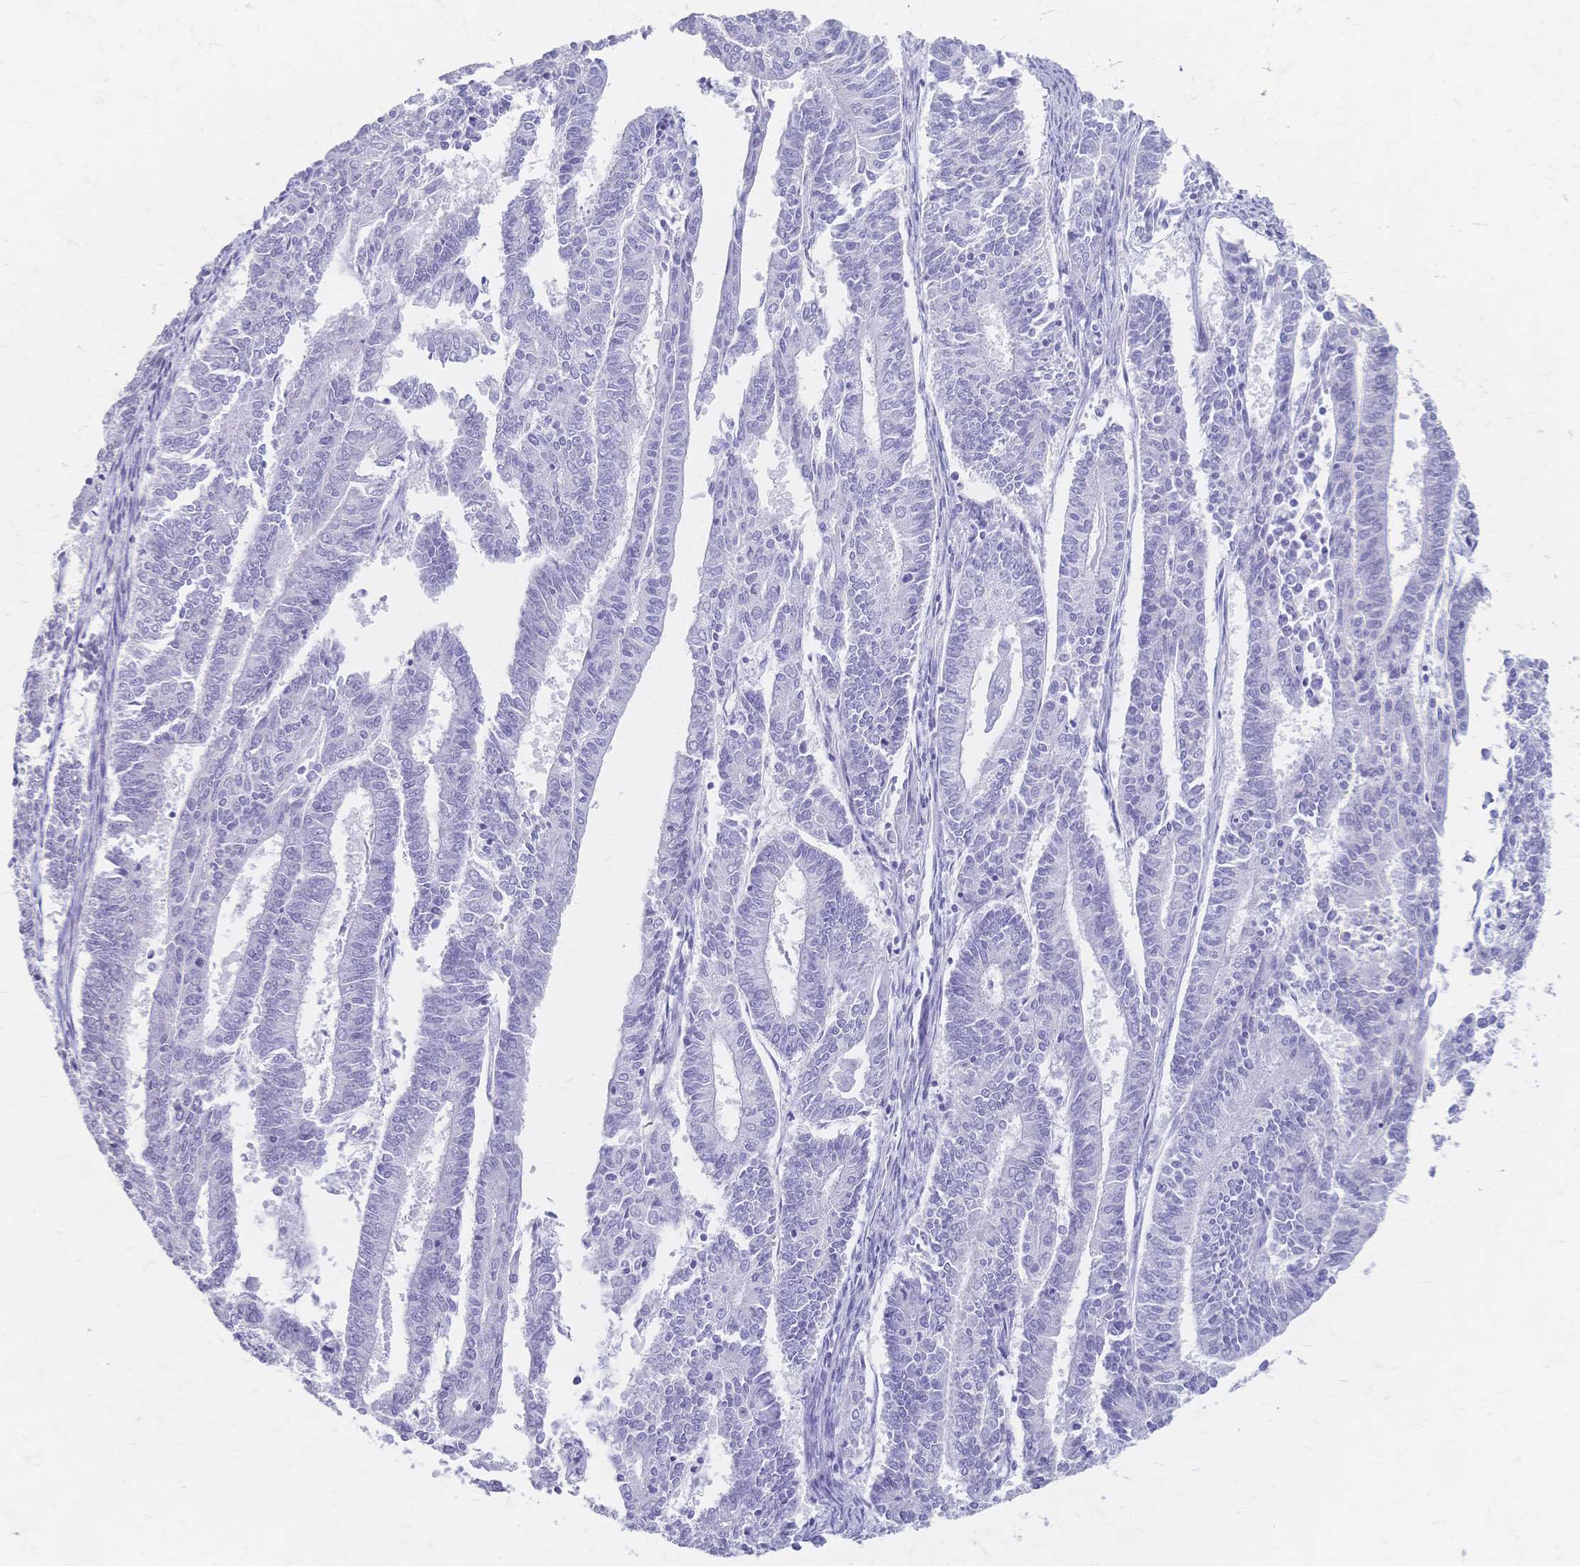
{"staining": {"intensity": "negative", "quantity": "none", "location": "none"}, "tissue": "endometrial cancer", "cell_type": "Tumor cells", "image_type": "cancer", "snomed": [{"axis": "morphology", "description": "Adenocarcinoma, NOS"}, {"axis": "topography", "description": "Endometrium"}], "caption": "A micrograph of endometrial cancer (adenocarcinoma) stained for a protein demonstrates no brown staining in tumor cells. (DAB immunohistochemistry (IHC) with hematoxylin counter stain).", "gene": "CYB5A", "patient": {"sex": "female", "age": 59}}